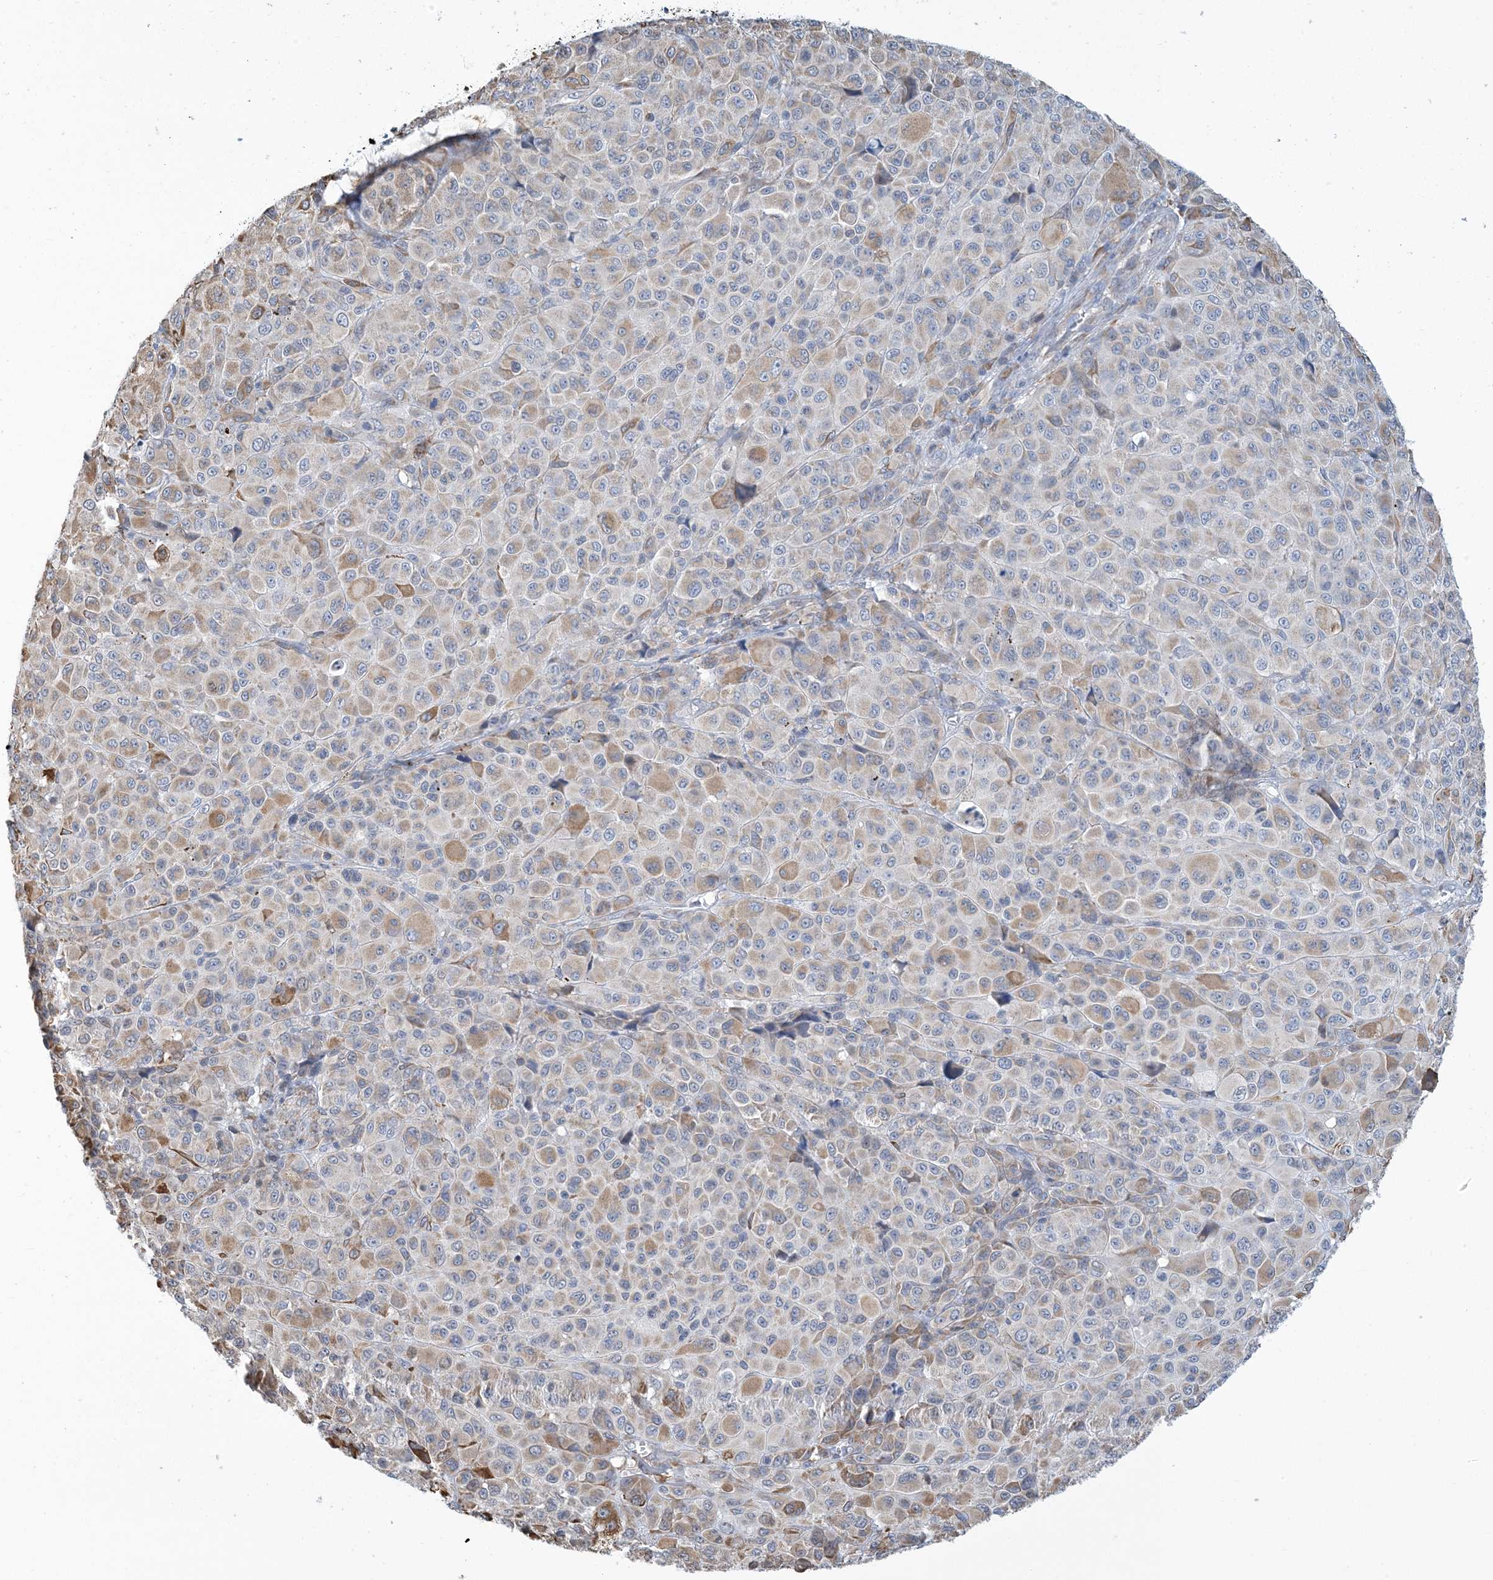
{"staining": {"intensity": "moderate", "quantity": "<25%", "location": "cytoplasmic/membranous"}, "tissue": "melanoma", "cell_type": "Tumor cells", "image_type": "cancer", "snomed": [{"axis": "morphology", "description": "Malignant melanoma, NOS"}, {"axis": "topography", "description": "Skin of trunk"}], "caption": "DAB immunohistochemical staining of human melanoma displays moderate cytoplasmic/membranous protein expression in about <25% of tumor cells.", "gene": "CCDC14", "patient": {"sex": "male", "age": 71}}